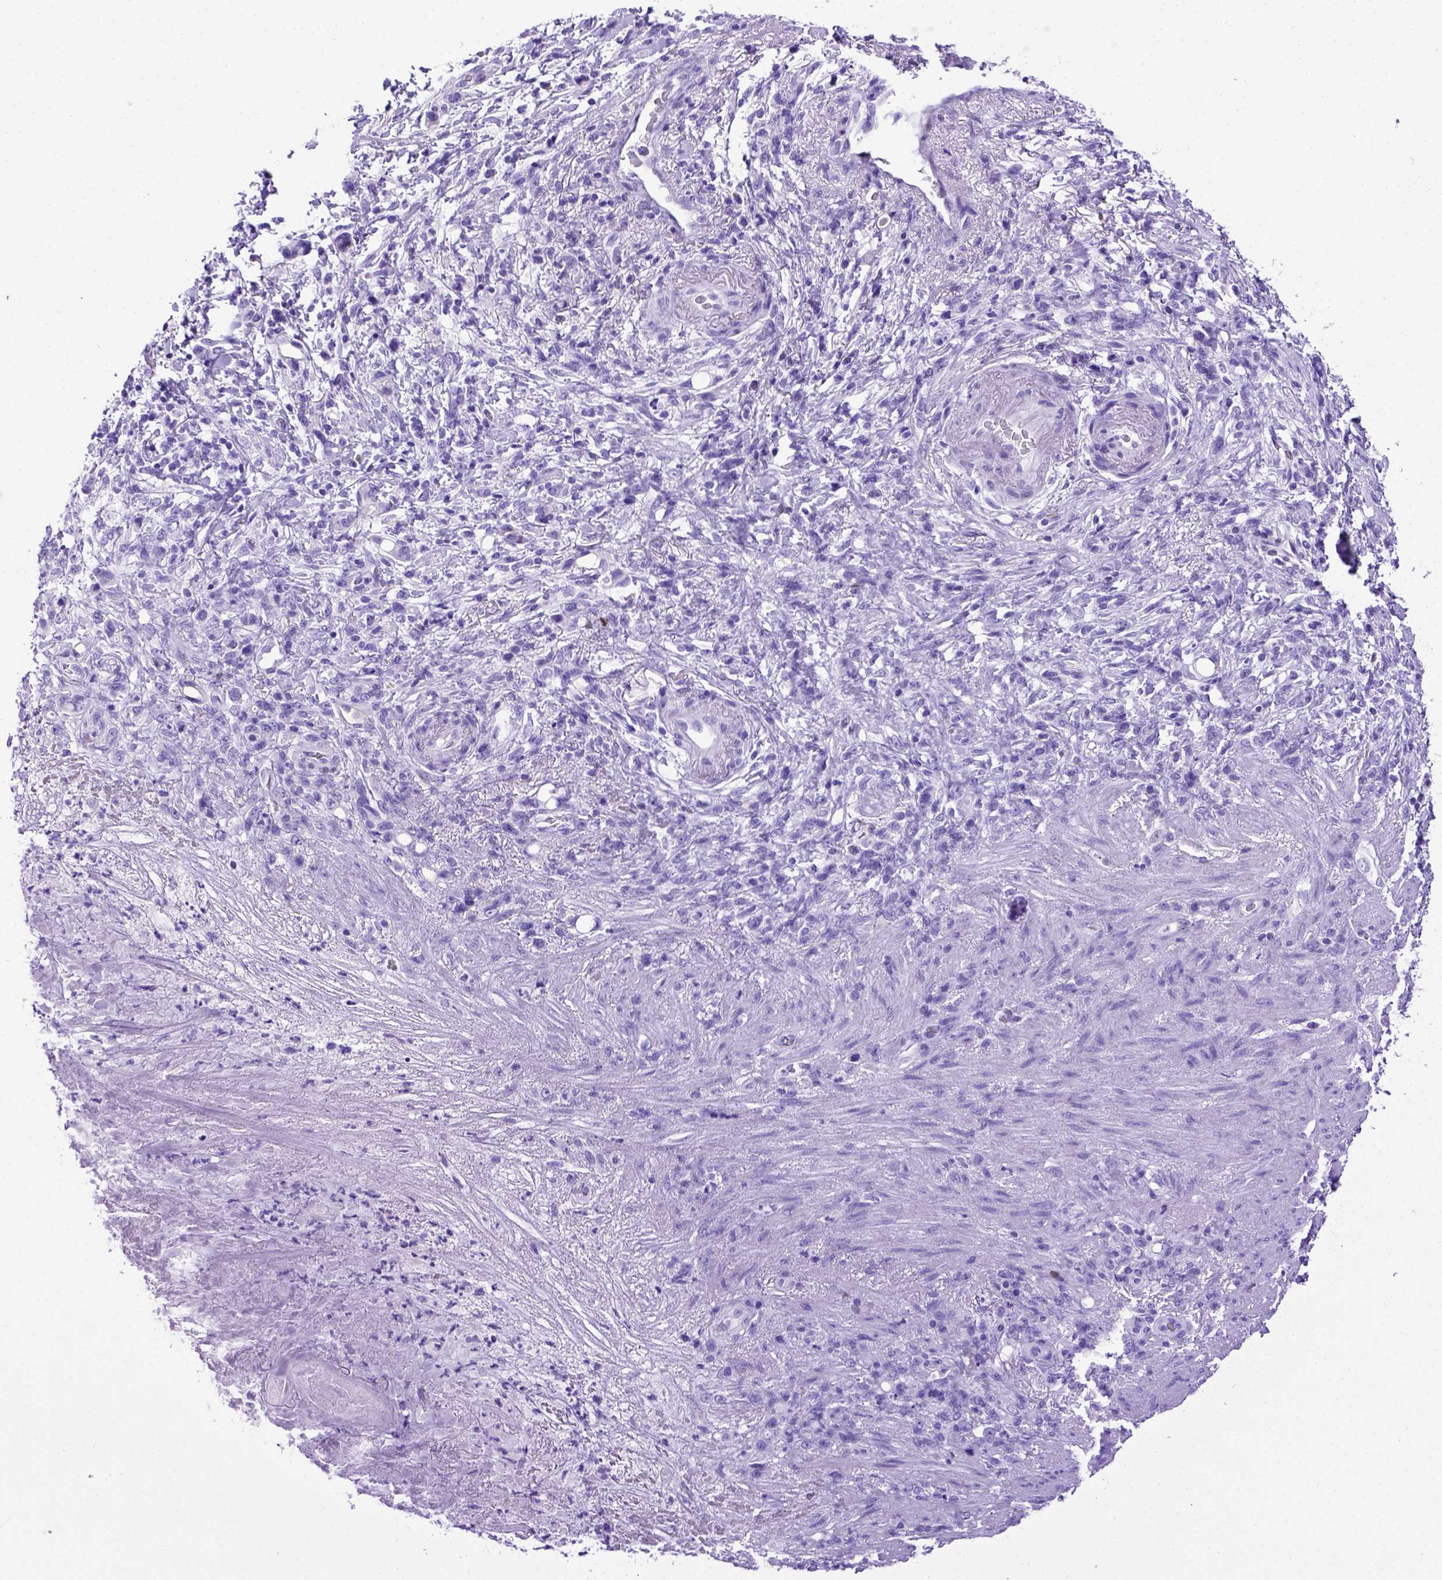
{"staining": {"intensity": "negative", "quantity": "none", "location": "none"}, "tissue": "stomach cancer", "cell_type": "Tumor cells", "image_type": "cancer", "snomed": [{"axis": "morphology", "description": "Adenocarcinoma, NOS"}, {"axis": "topography", "description": "Stomach"}], "caption": "There is no significant expression in tumor cells of adenocarcinoma (stomach).", "gene": "MEOX2", "patient": {"sex": "female", "age": 84}}